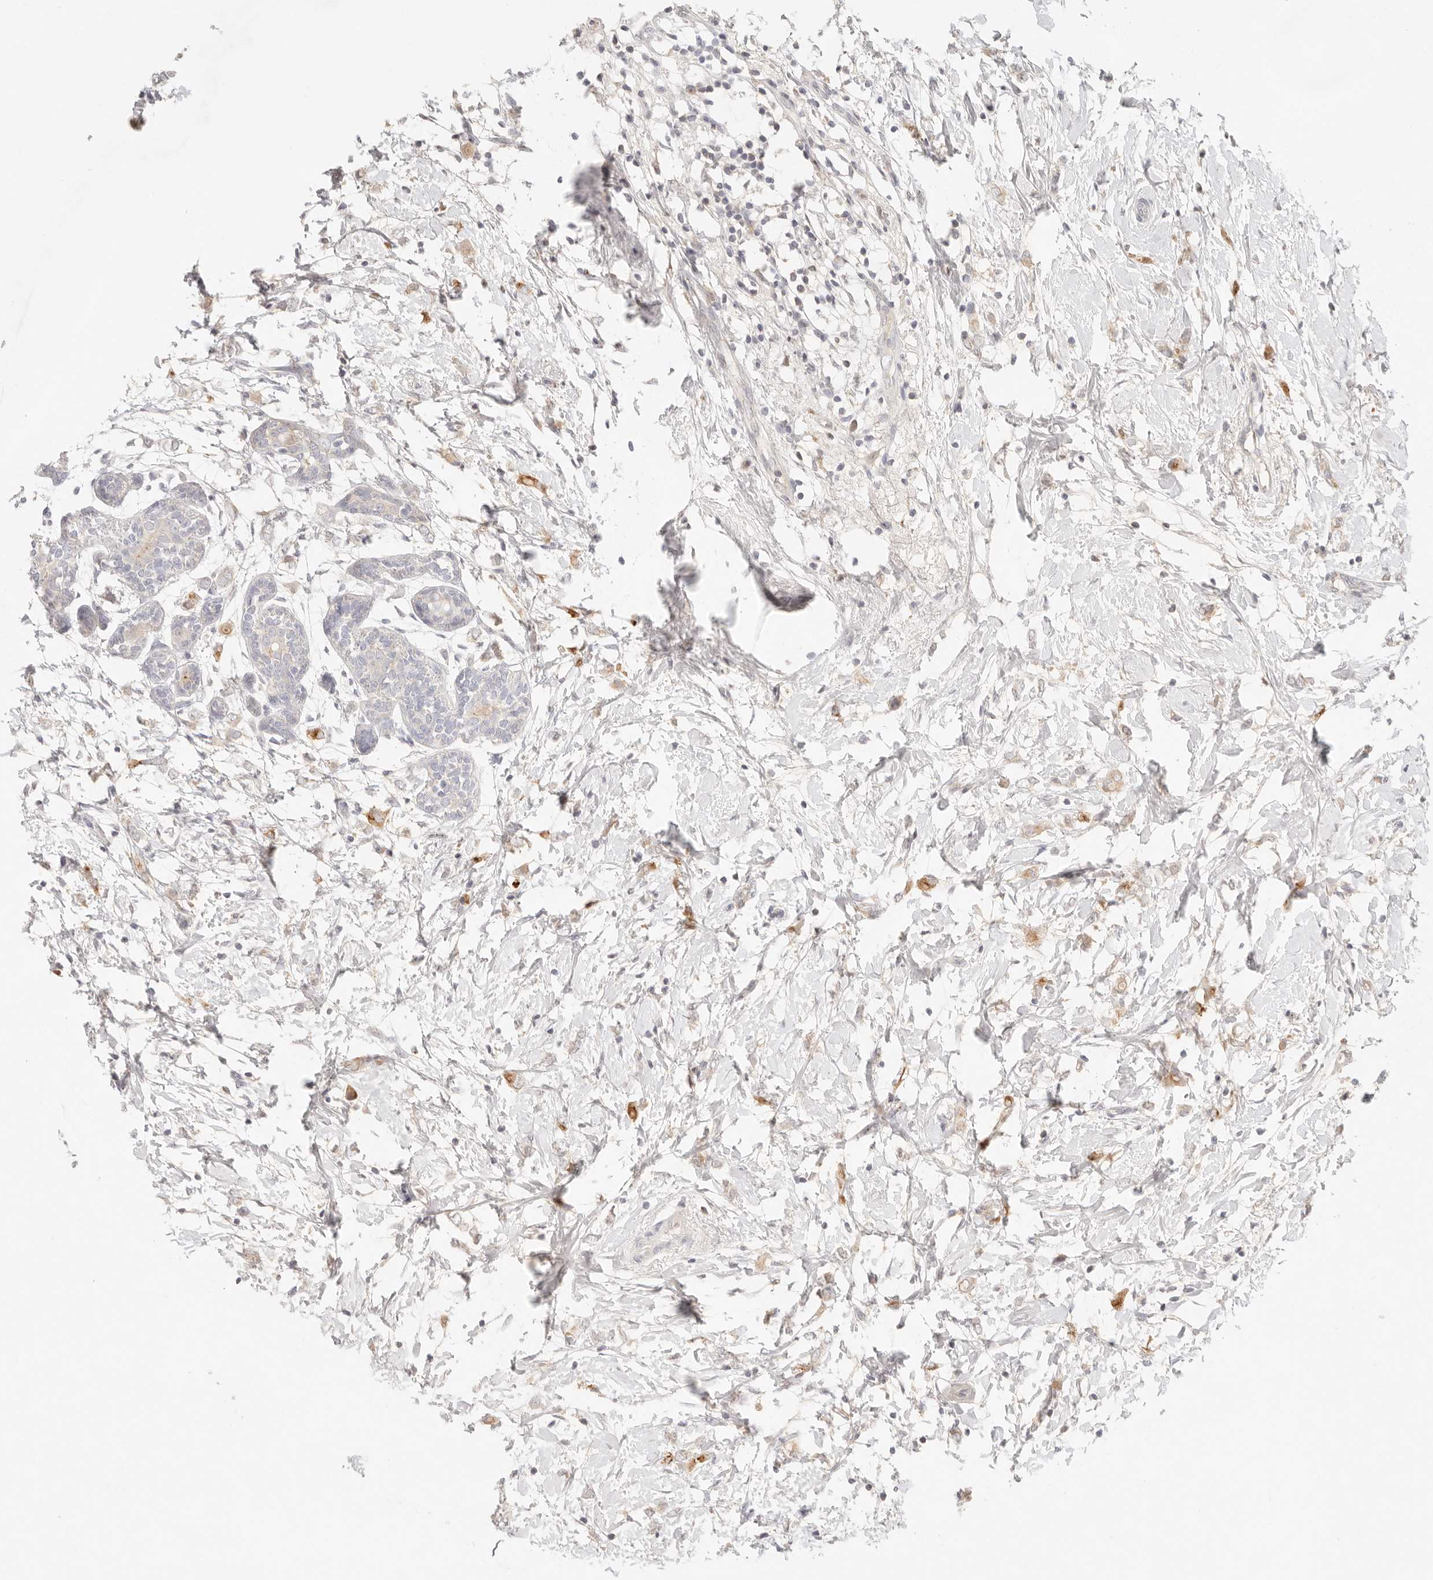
{"staining": {"intensity": "negative", "quantity": "none", "location": "none"}, "tissue": "breast cancer", "cell_type": "Tumor cells", "image_type": "cancer", "snomed": [{"axis": "morphology", "description": "Normal tissue, NOS"}, {"axis": "morphology", "description": "Lobular carcinoma"}, {"axis": "topography", "description": "Breast"}], "caption": "Immunohistochemistry (IHC) micrograph of lobular carcinoma (breast) stained for a protein (brown), which shows no staining in tumor cells.", "gene": "CEP120", "patient": {"sex": "female", "age": 47}}